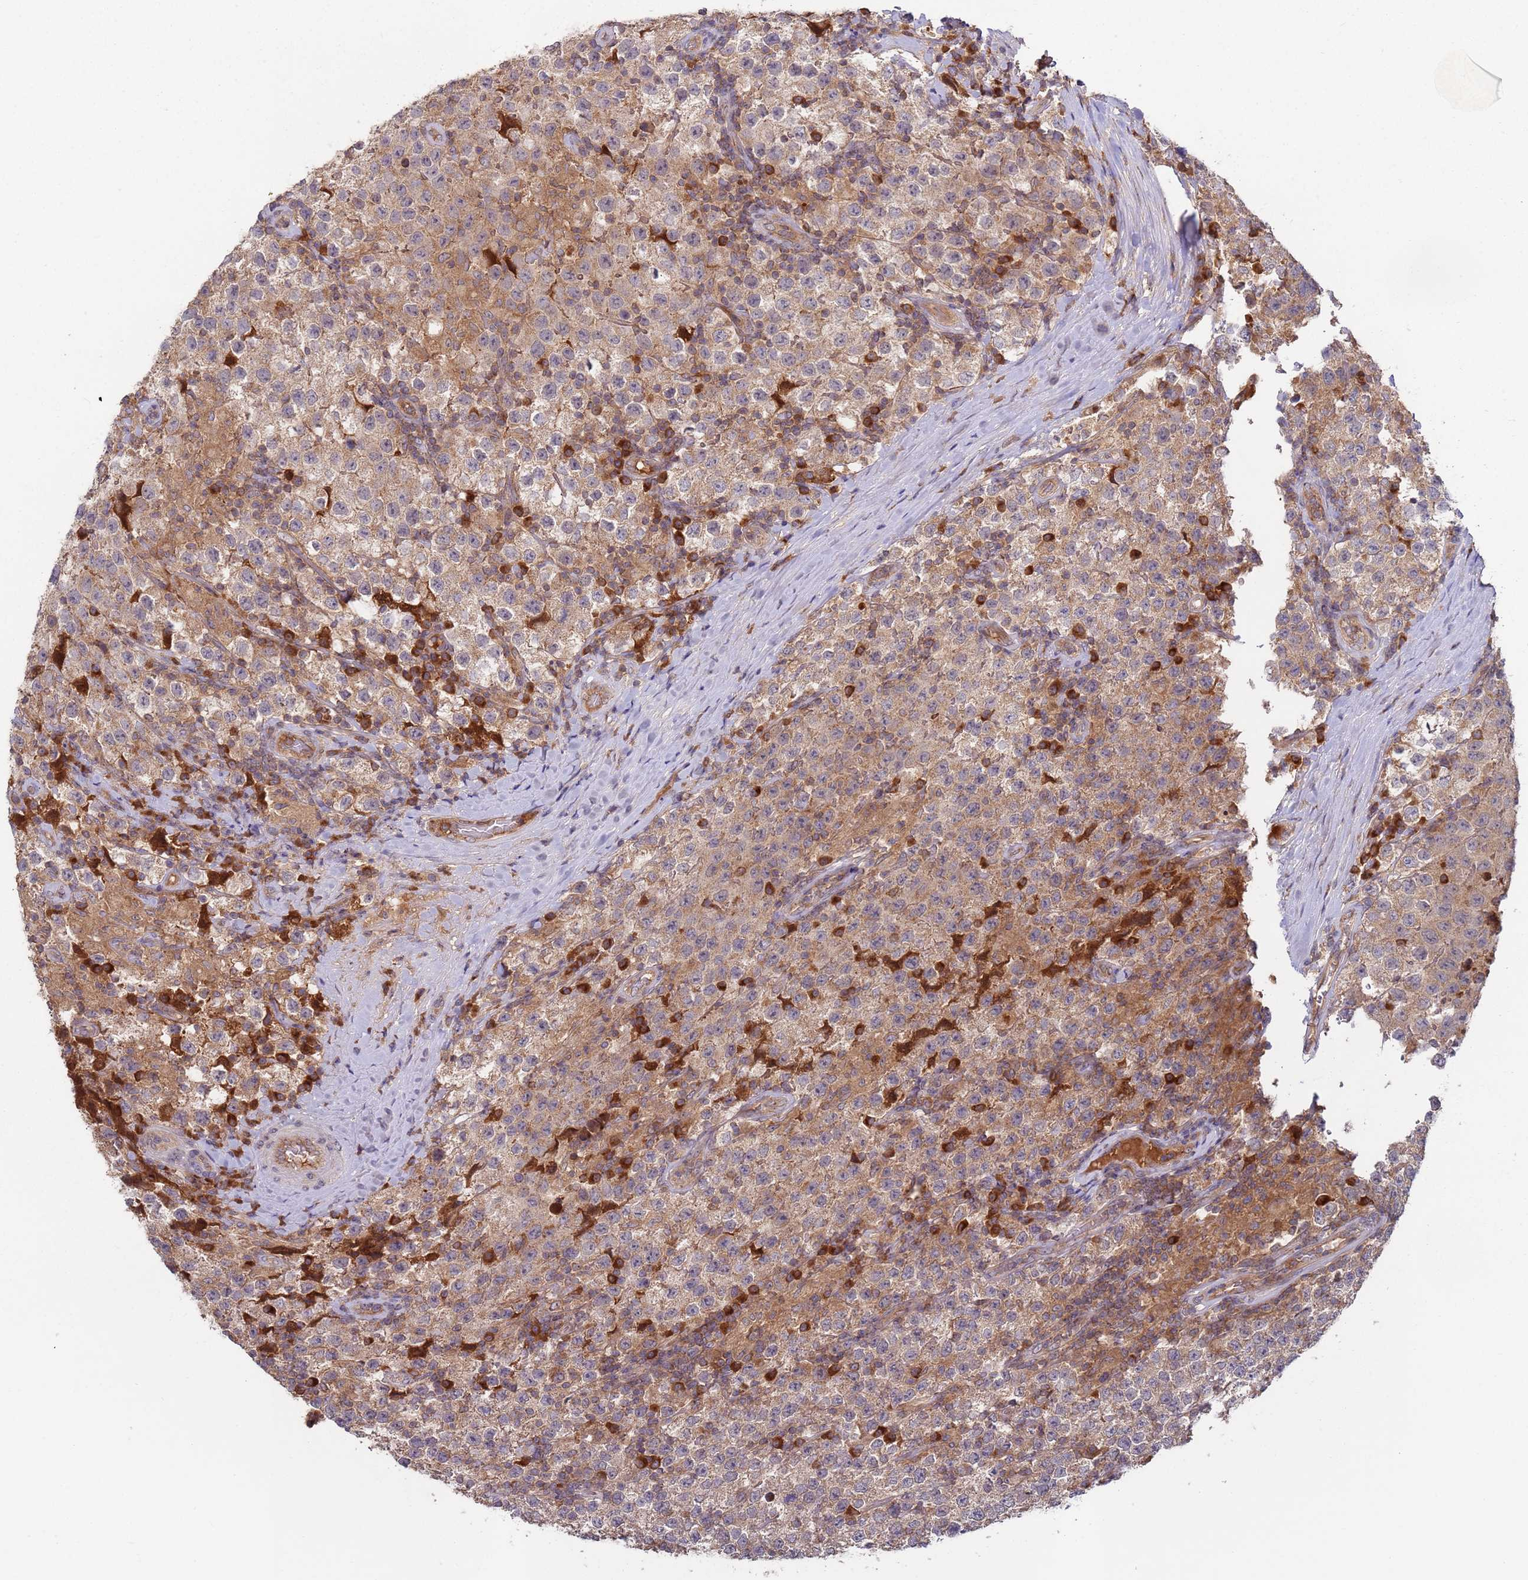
{"staining": {"intensity": "moderate", "quantity": ">75%", "location": "cytoplasmic/membranous"}, "tissue": "testis cancer", "cell_type": "Tumor cells", "image_type": "cancer", "snomed": [{"axis": "morphology", "description": "Seminoma, NOS"}, {"axis": "morphology", "description": "Carcinoma, Embryonal, NOS"}, {"axis": "topography", "description": "Testis"}], "caption": "This micrograph shows IHC staining of seminoma (testis), with medium moderate cytoplasmic/membranous expression in approximately >75% of tumor cells.", "gene": "OR5A2", "patient": {"sex": "male", "age": 41}}